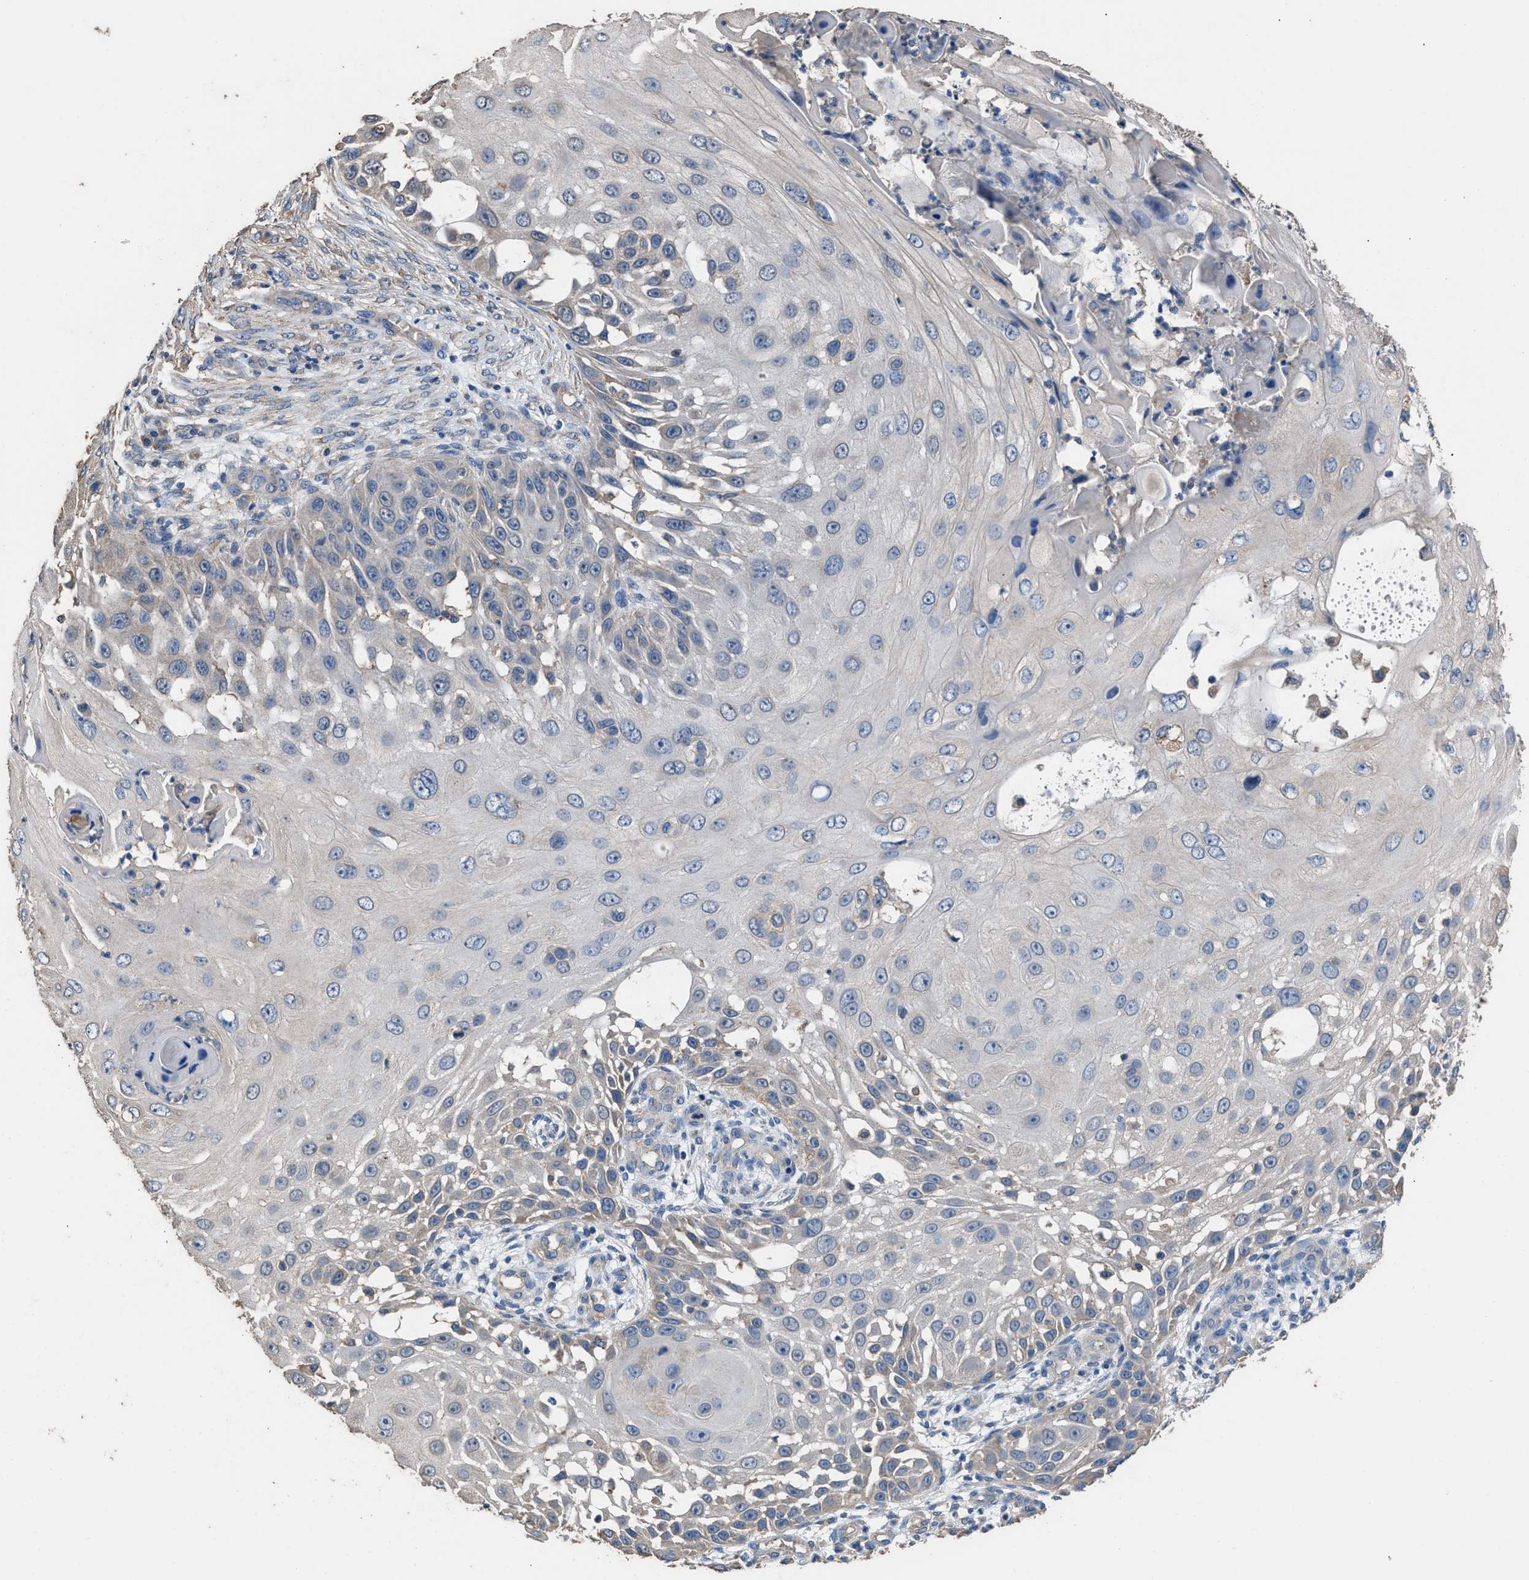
{"staining": {"intensity": "weak", "quantity": "<25%", "location": "cytoplasmic/membranous"}, "tissue": "skin cancer", "cell_type": "Tumor cells", "image_type": "cancer", "snomed": [{"axis": "morphology", "description": "Squamous cell carcinoma, NOS"}, {"axis": "topography", "description": "Skin"}], "caption": "High magnification brightfield microscopy of skin cancer (squamous cell carcinoma) stained with DAB (brown) and counterstained with hematoxylin (blue): tumor cells show no significant staining.", "gene": "ITSN1", "patient": {"sex": "female", "age": 44}}